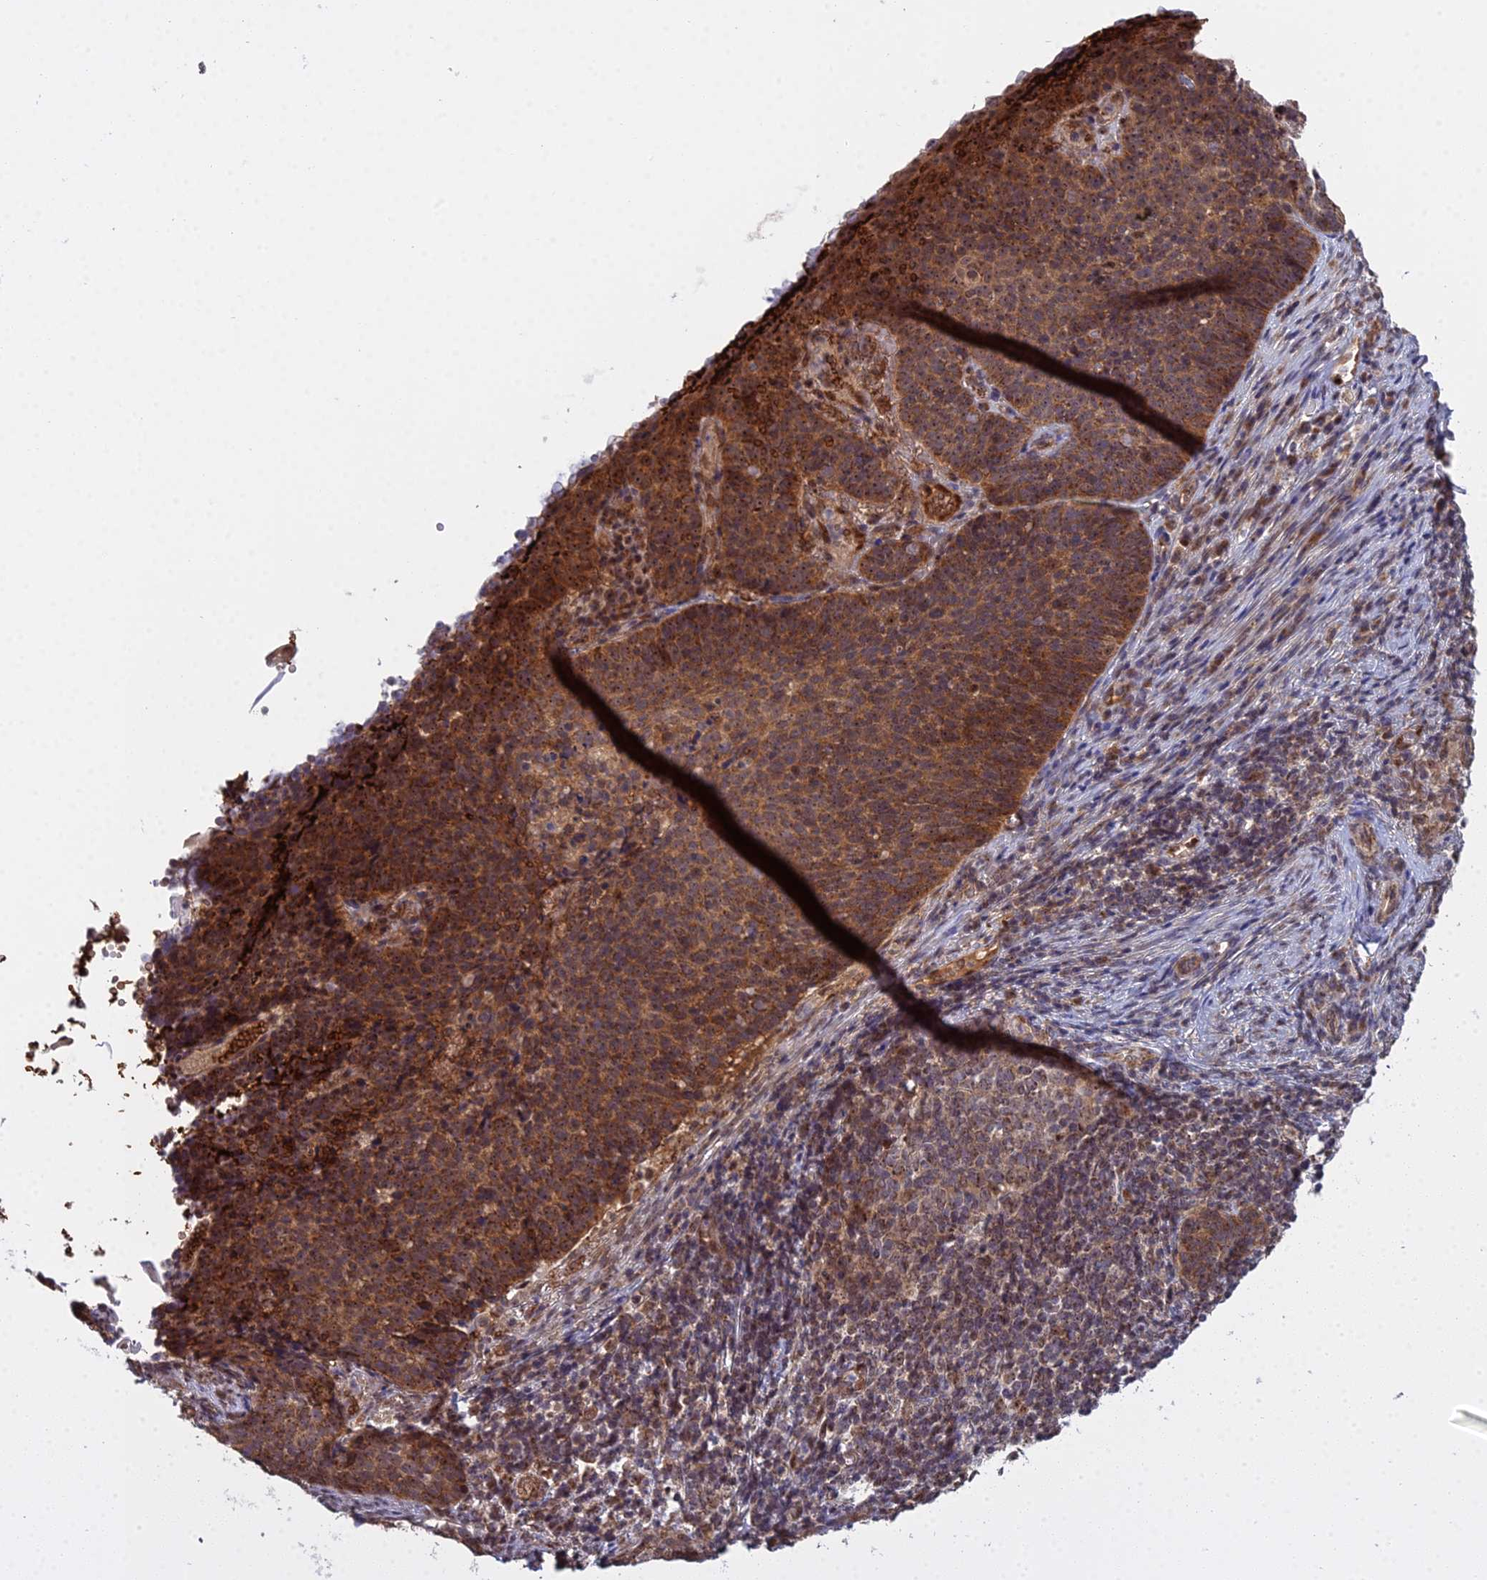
{"staining": {"intensity": "strong", "quantity": ">75%", "location": "cytoplasmic/membranous,nuclear"}, "tissue": "cervical cancer", "cell_type": "Tumor cells", "image_type": "cancer", "snomed": [{"axis": "morphology", "description": "Normal tissue, NOS"}, {"axis": "morphology", "description": "Squamous cell carcinoma, NOS"}, {"axis": "topography", "description": "Cervix"}], "caption": "Cervical cancer (squamous cell carcinoma) stained for a protein exhibits strong cytoplasmic/membranous and nuclear positivity in tumor cells.", "gene": "MEOX1", "patient": {"sex": "female", "age": 39}}